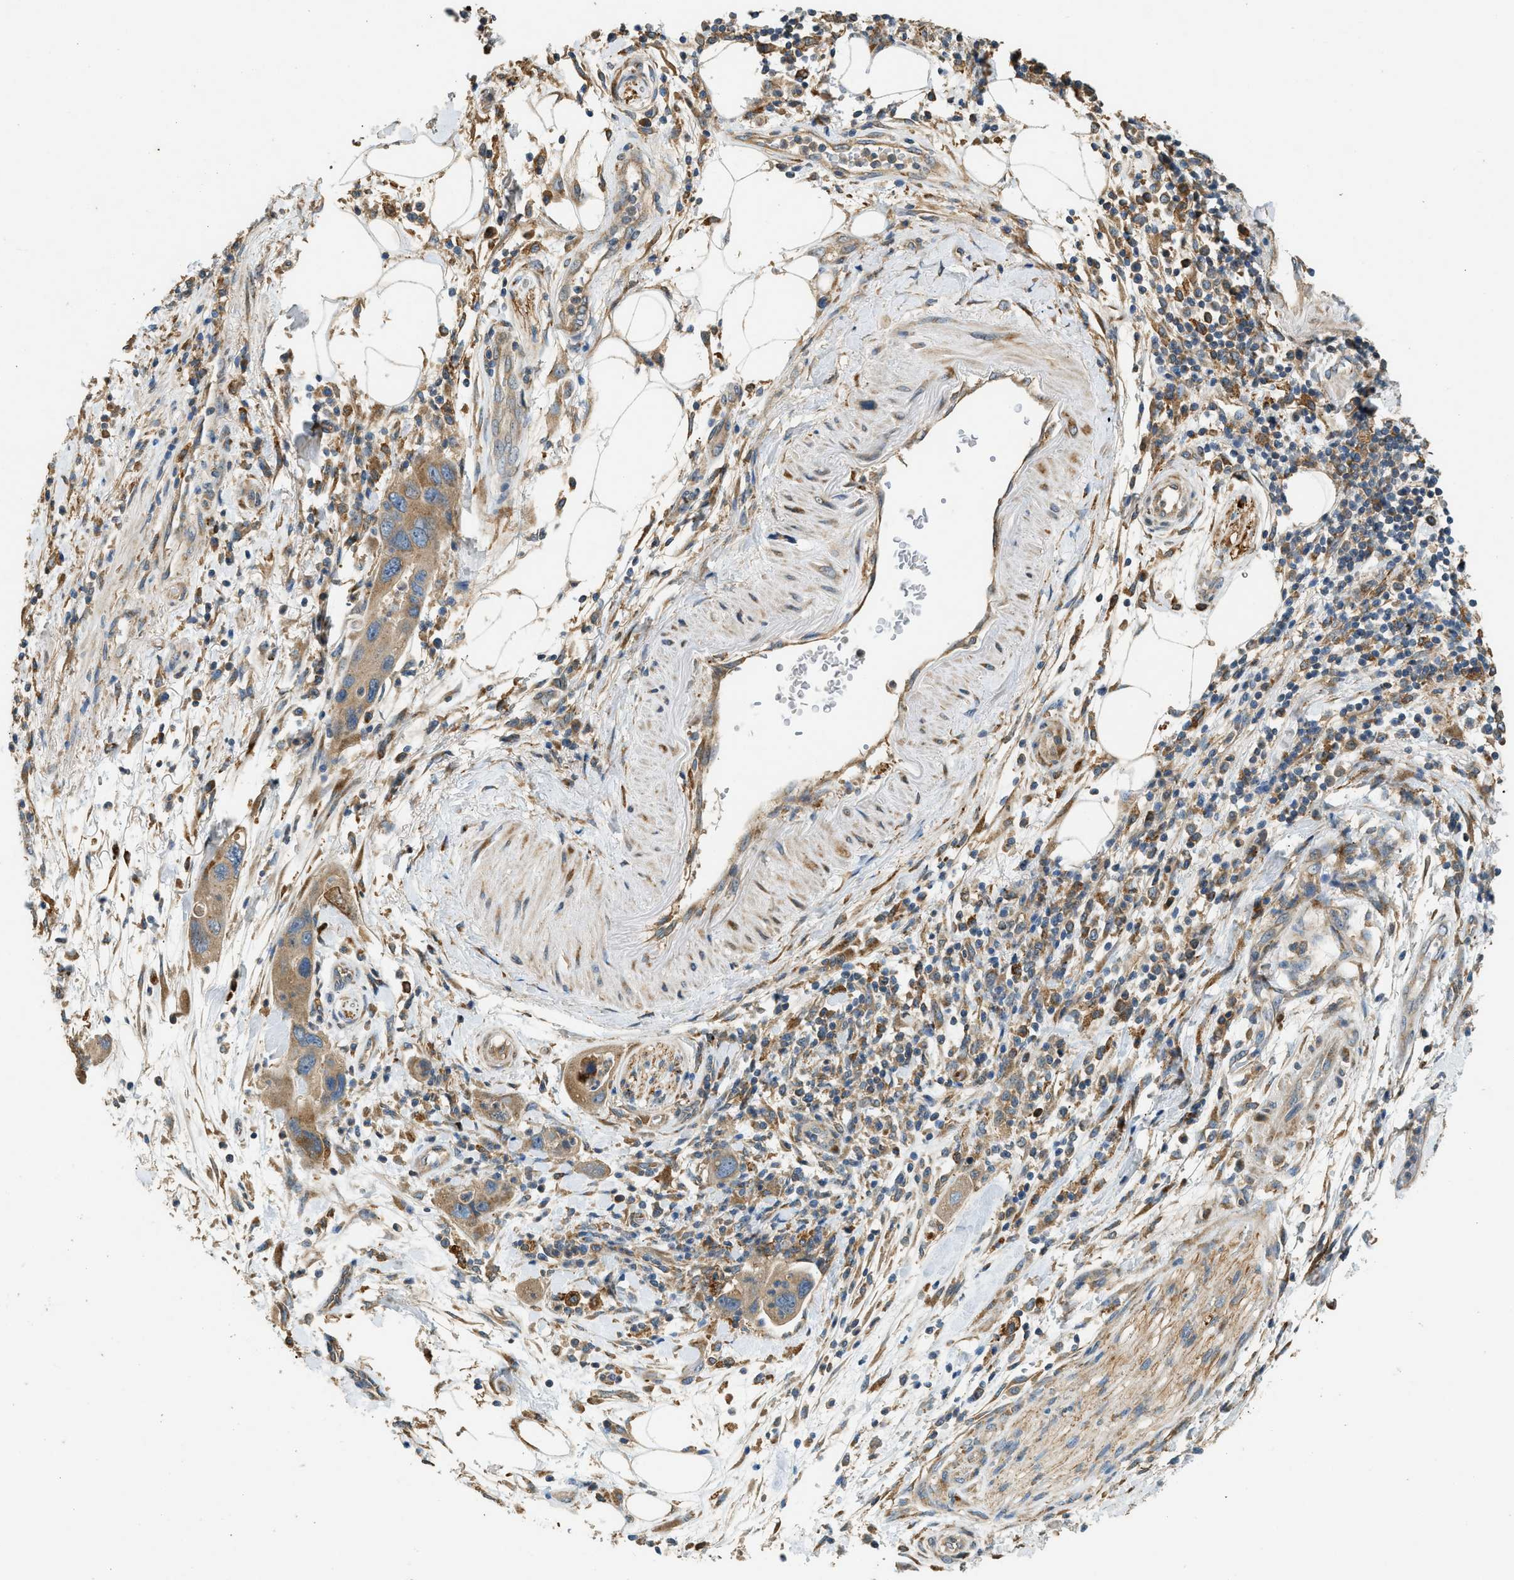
{"staining": {"intensity": "moderate", "quantity": ">75%", "location": "cytoplasmic/membranous"}, "tissue": "pancreatic cancer", "cell_type": "Tumor cells", "image_type": "cancer", "snomed": [{"axis": "morphology", "description": "Normal tissue, NOS"}, {"axis": "morphology", "description": "Adenocarcinoma, NOS"}, {"axis": "topography", "description": "Pancreas"}], "caption": "Tumor cells reveal medium levels of moderate cytoplasmic/membranous positivity in about >75% of cells in human pancreatic cancer.", "gene": "CTSB", "patient": {"sex": "female", "age": 71}}